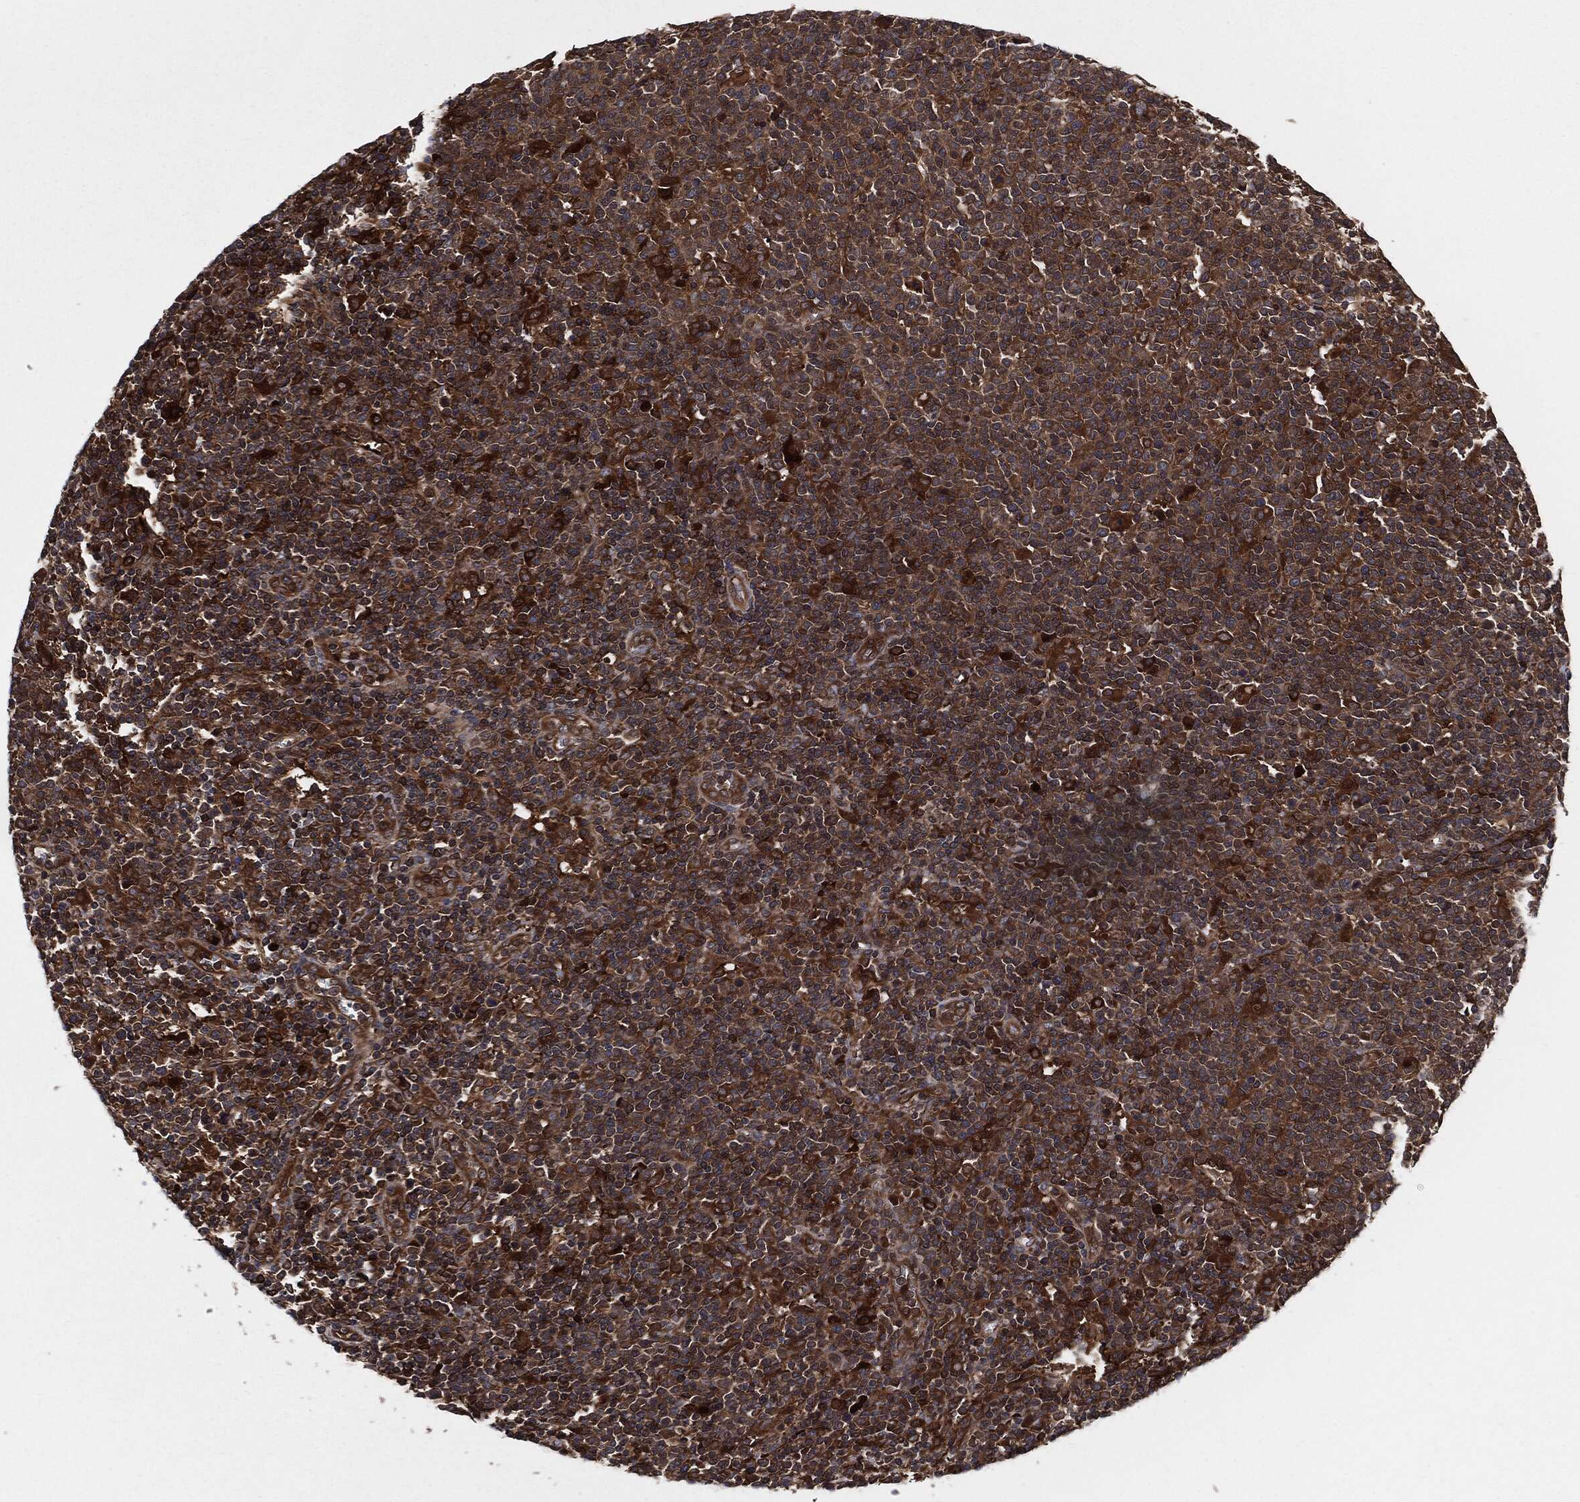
{"staining": {"intensity": "moderate", "quantity": ">75%", "location": "cytoplasmic/membranous"}, "tissue": "lymphoma", "cell_type": "Tumor cells", "image_type": "cancer", "snomed": [{"axis": "morphology", "description": "Malignant lymphoma, non-Hodgkin's type, High grade"}, {"axis": "topography", "description": "Lymph node"}], "caption": "DAB (3,3'-diaminobenzidine) immunohistochemical staining of malignant lymphoma, non-Hodgkin's type (high-grade) shows moderate cytoplasmic/membranous protein expression in about >75% of tumor cells.", "gene": "XPNPEP1", "patient": {"sex": "male", "age": 61}}